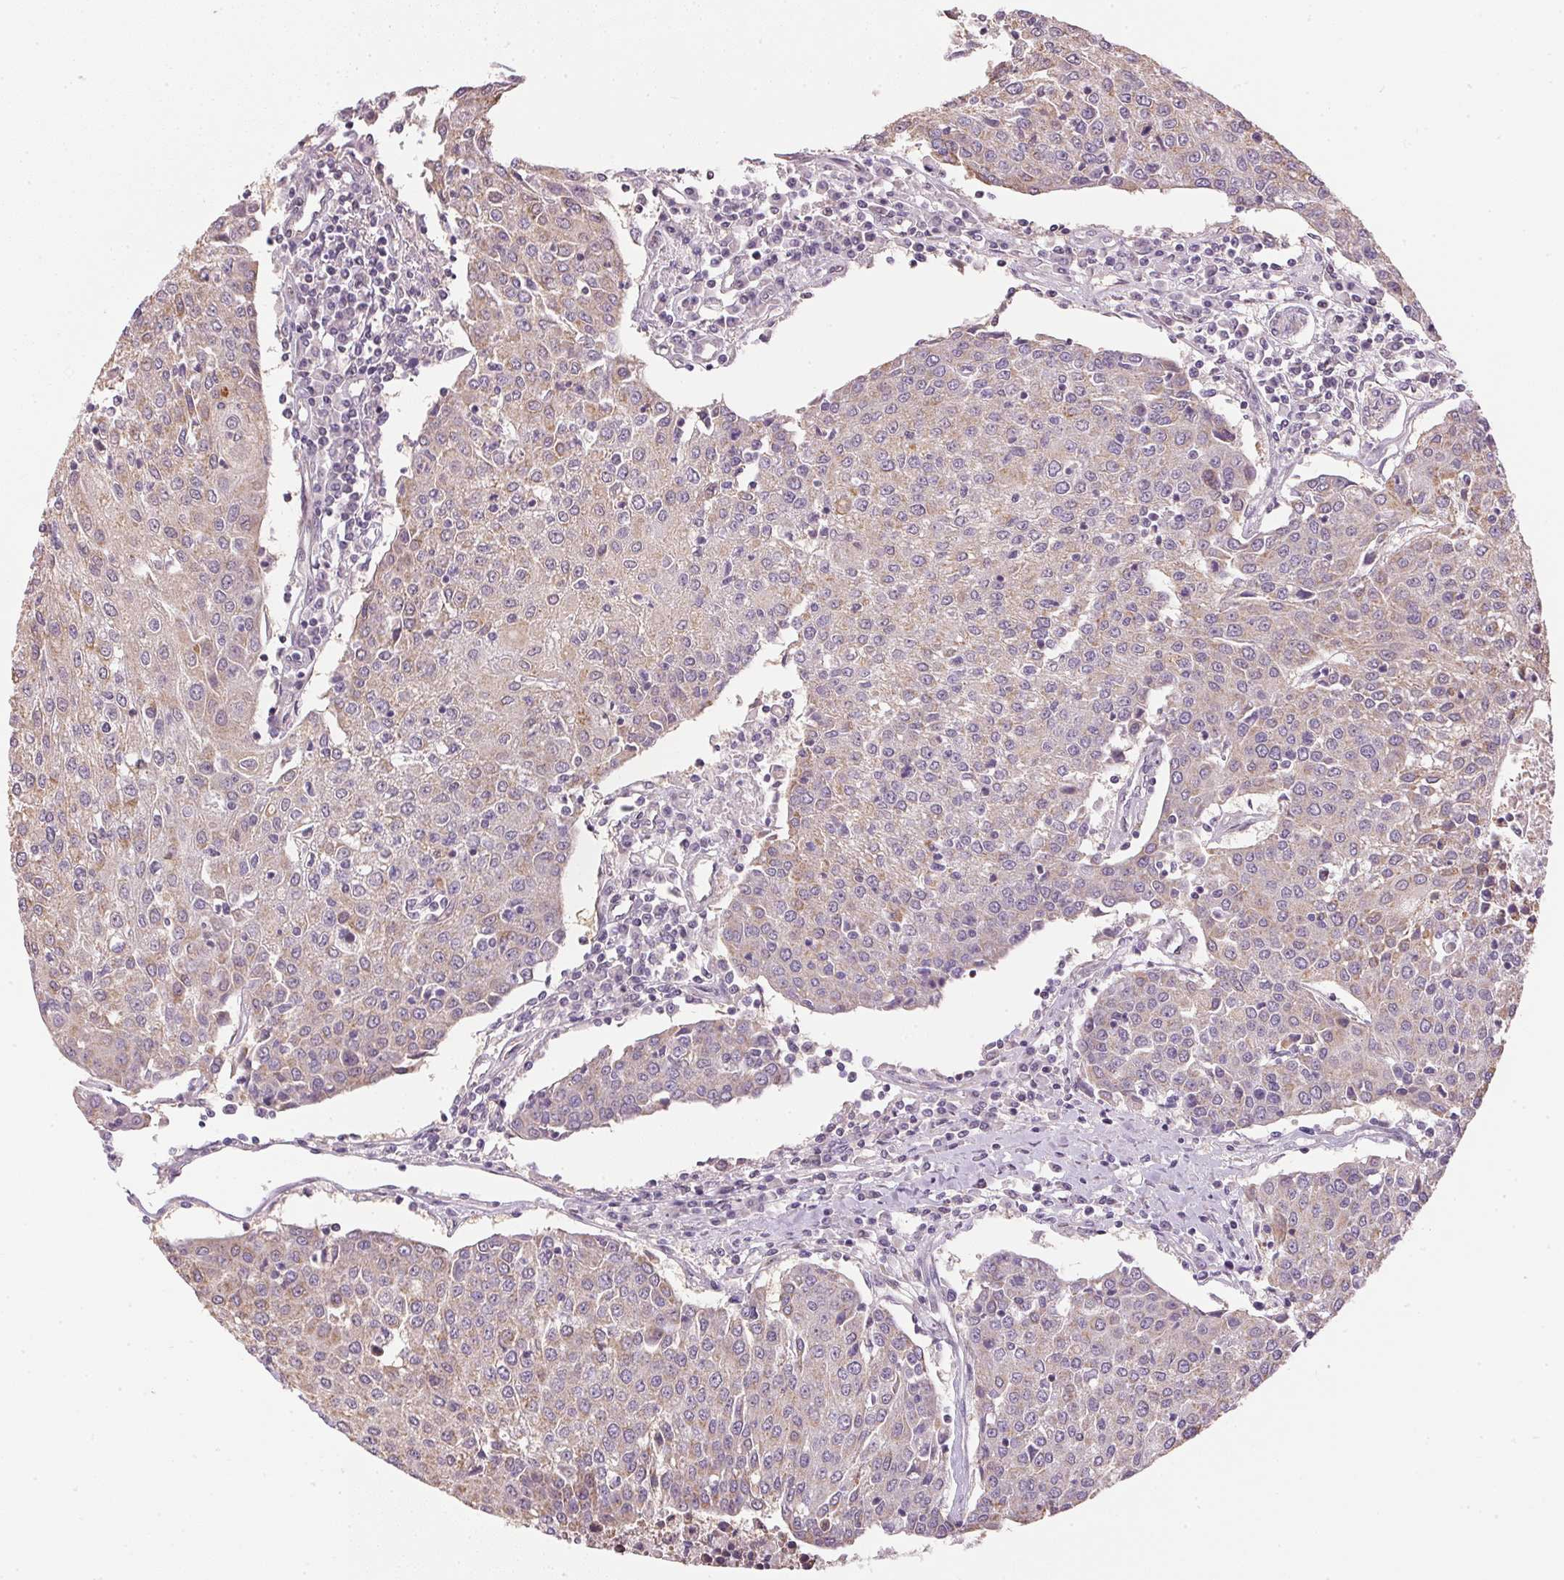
{"staining": {"intensity": "weak", "quantity": "25%-75%", "location": "cytoplasmic/membranous"}, "tissue": "urothelial cancer", "cell_type": "Tumor cells", "image_type": "cancer", "snomed": [{"axis": "morphology", "description": "Urothelial carcinoma, High grade"}, {"axis": "topography", "description": "Urinary bladder"}], "caption": "Human urothelial cancer stained with a brown dye shows weak cytoplasmic/membranous positive expression in approximately 25%-75% of tumor cells.", "gene": "SC5D", "patient": {"sex": "female", "age": 85}}